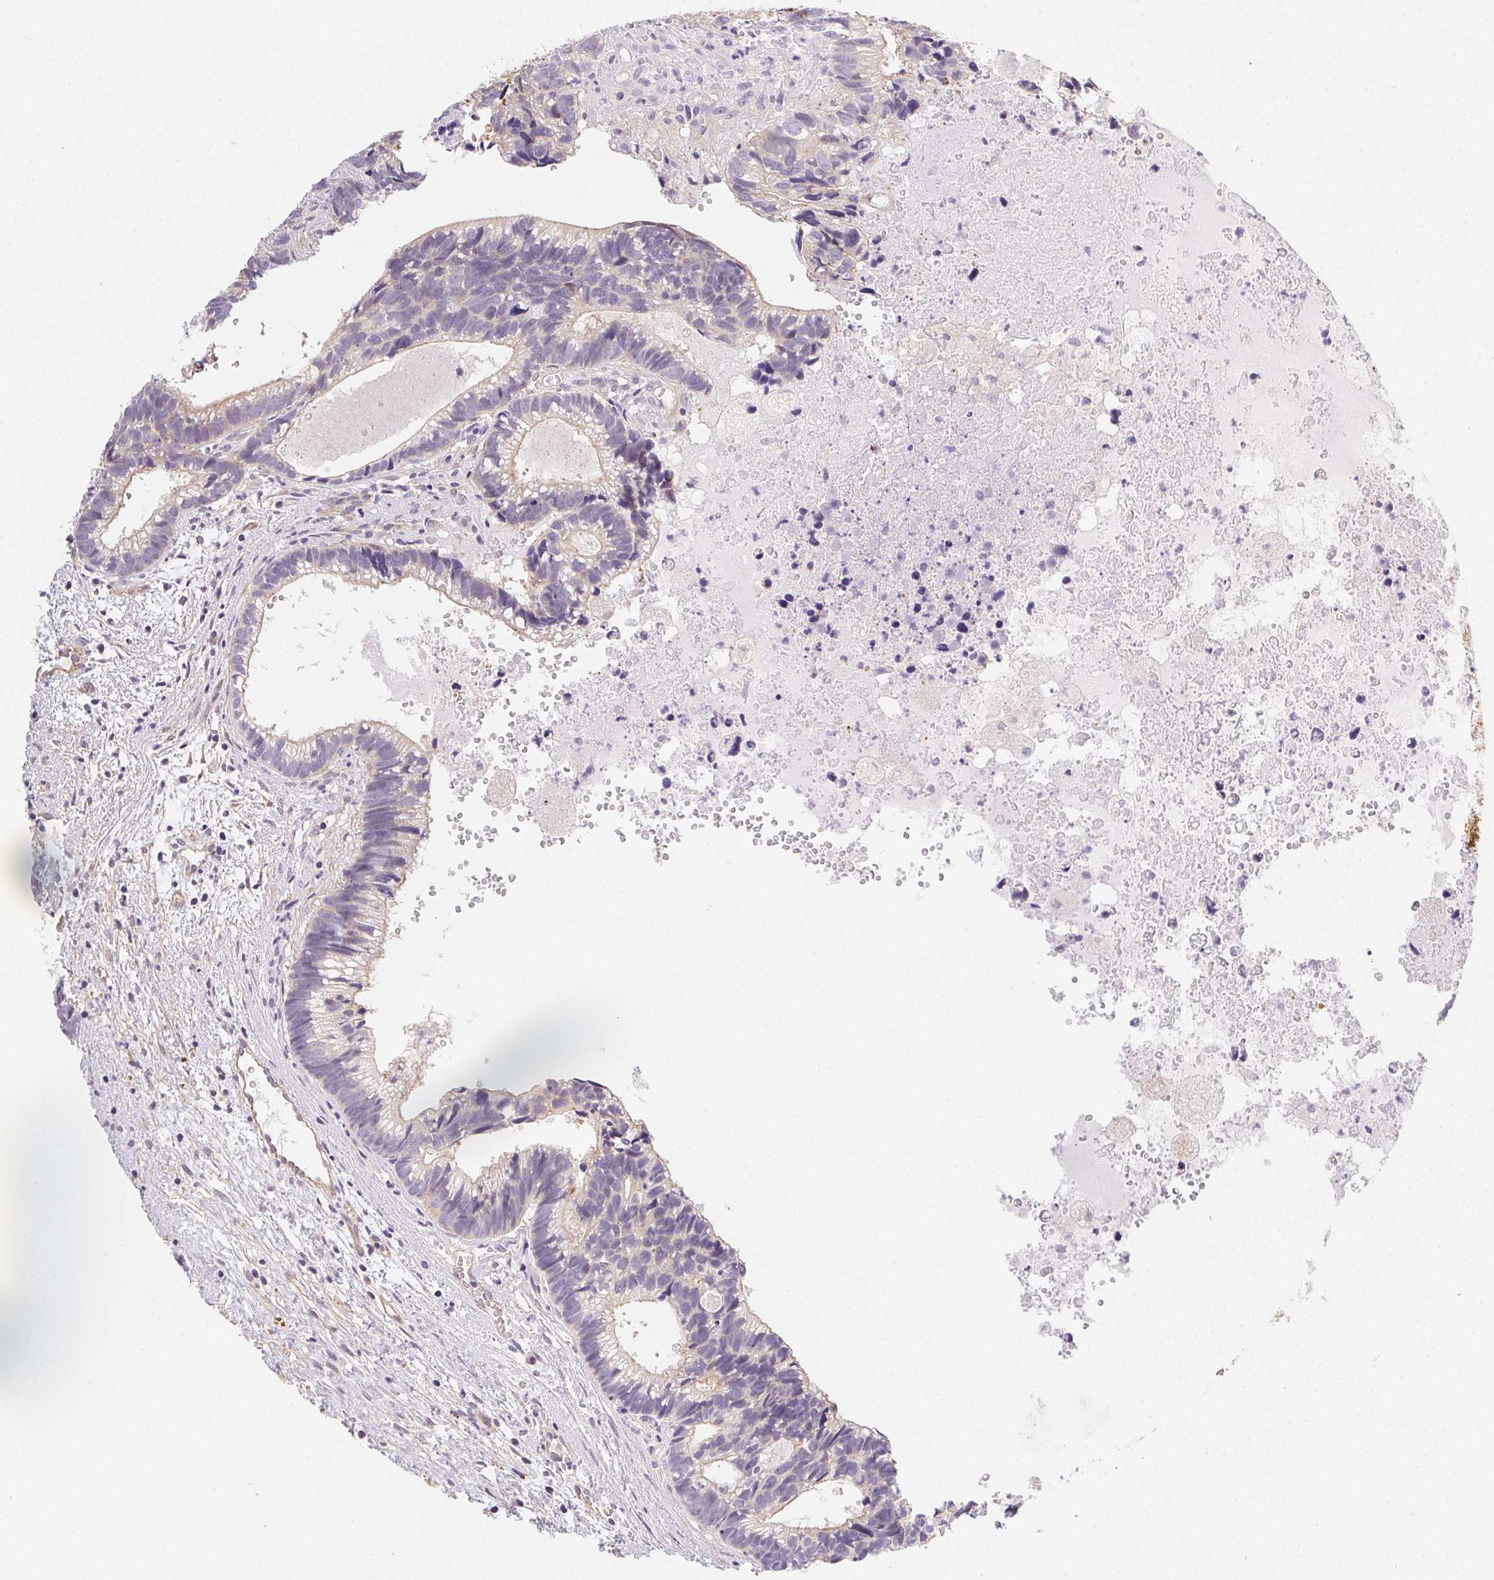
{"staining": {"intensity": "weak", "quantity": "25%-75%", "location": "cytoplasmic/membranous"}, "tissue": "head and neck cancer", "cell_type": "Tumor cells", "image_type": "cancer", "snomed": [{"axis": "morphology", "description": "Adenocarcinoma, NOS"}, {"axis": "topography", "description": "Head-Neck"}], "caption": "Approximately 25%-75% of tumor cells in human adenocarcinoma (head and neck) display weak cytoplasmic/membranous protein staining as visualized by brown immunohistochemical staining.", "gene": "CSN1S1", "patient": {"sex": "male", "age": 62}}